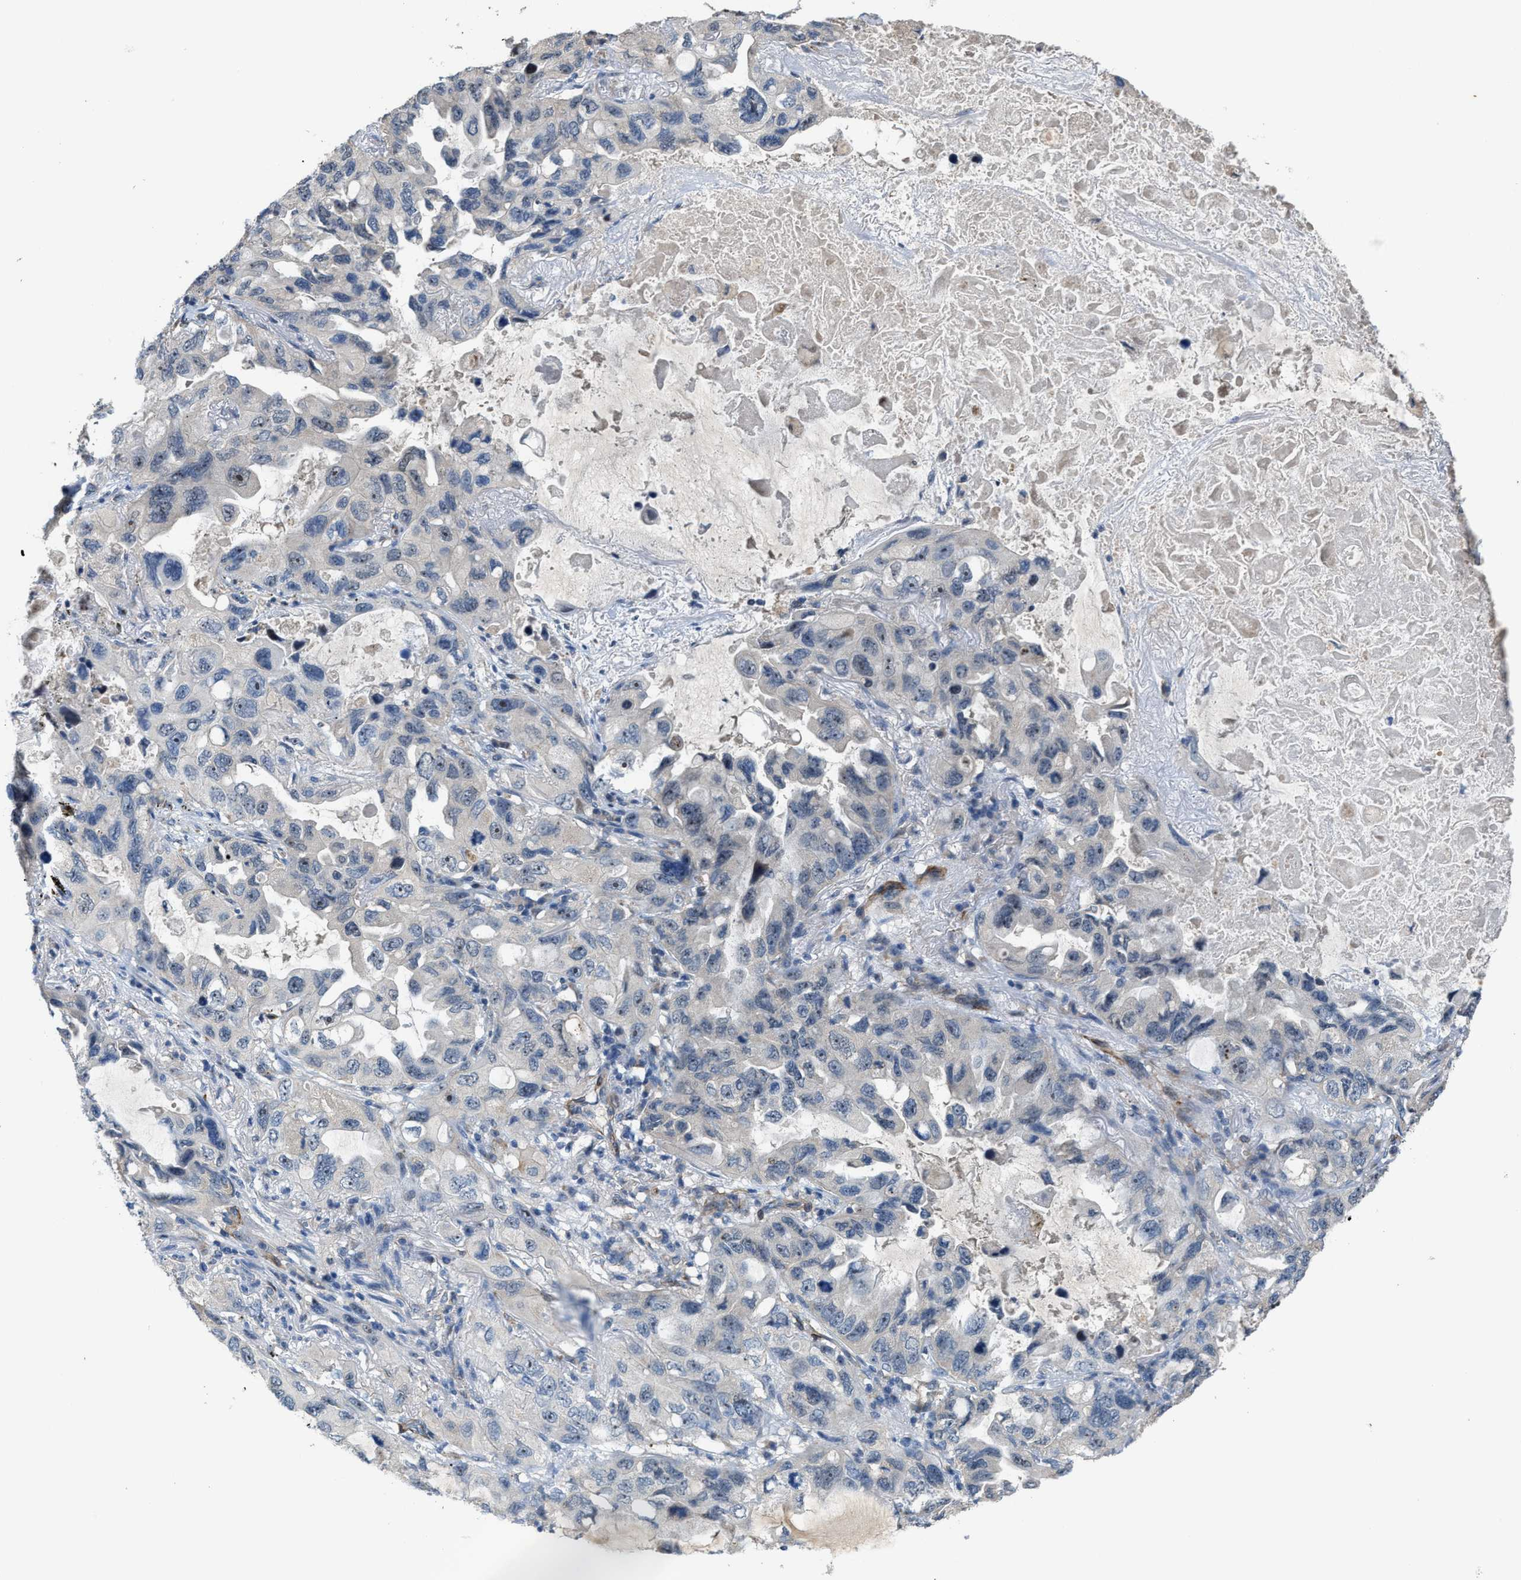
{"staining": {"intensity": "weak", "quantity": "<25%", "location": "nuclear"}, "tissue": "lung cancer", "cell_type": "Tumor cells", "image_type": "cancer", "snomed": [{"axis": "morphology", "description": "Squamous cell carcinoma, NOS"}, {"axis": "topography", "description": "Lung"}], "caption": "A photomicrograph of squamous cell carcinoma (lung) stained for a protein exhibits no brown staining in tumor cells.", "gene": "ZNF783", "patient": {"sex": "female", "age": 73}}